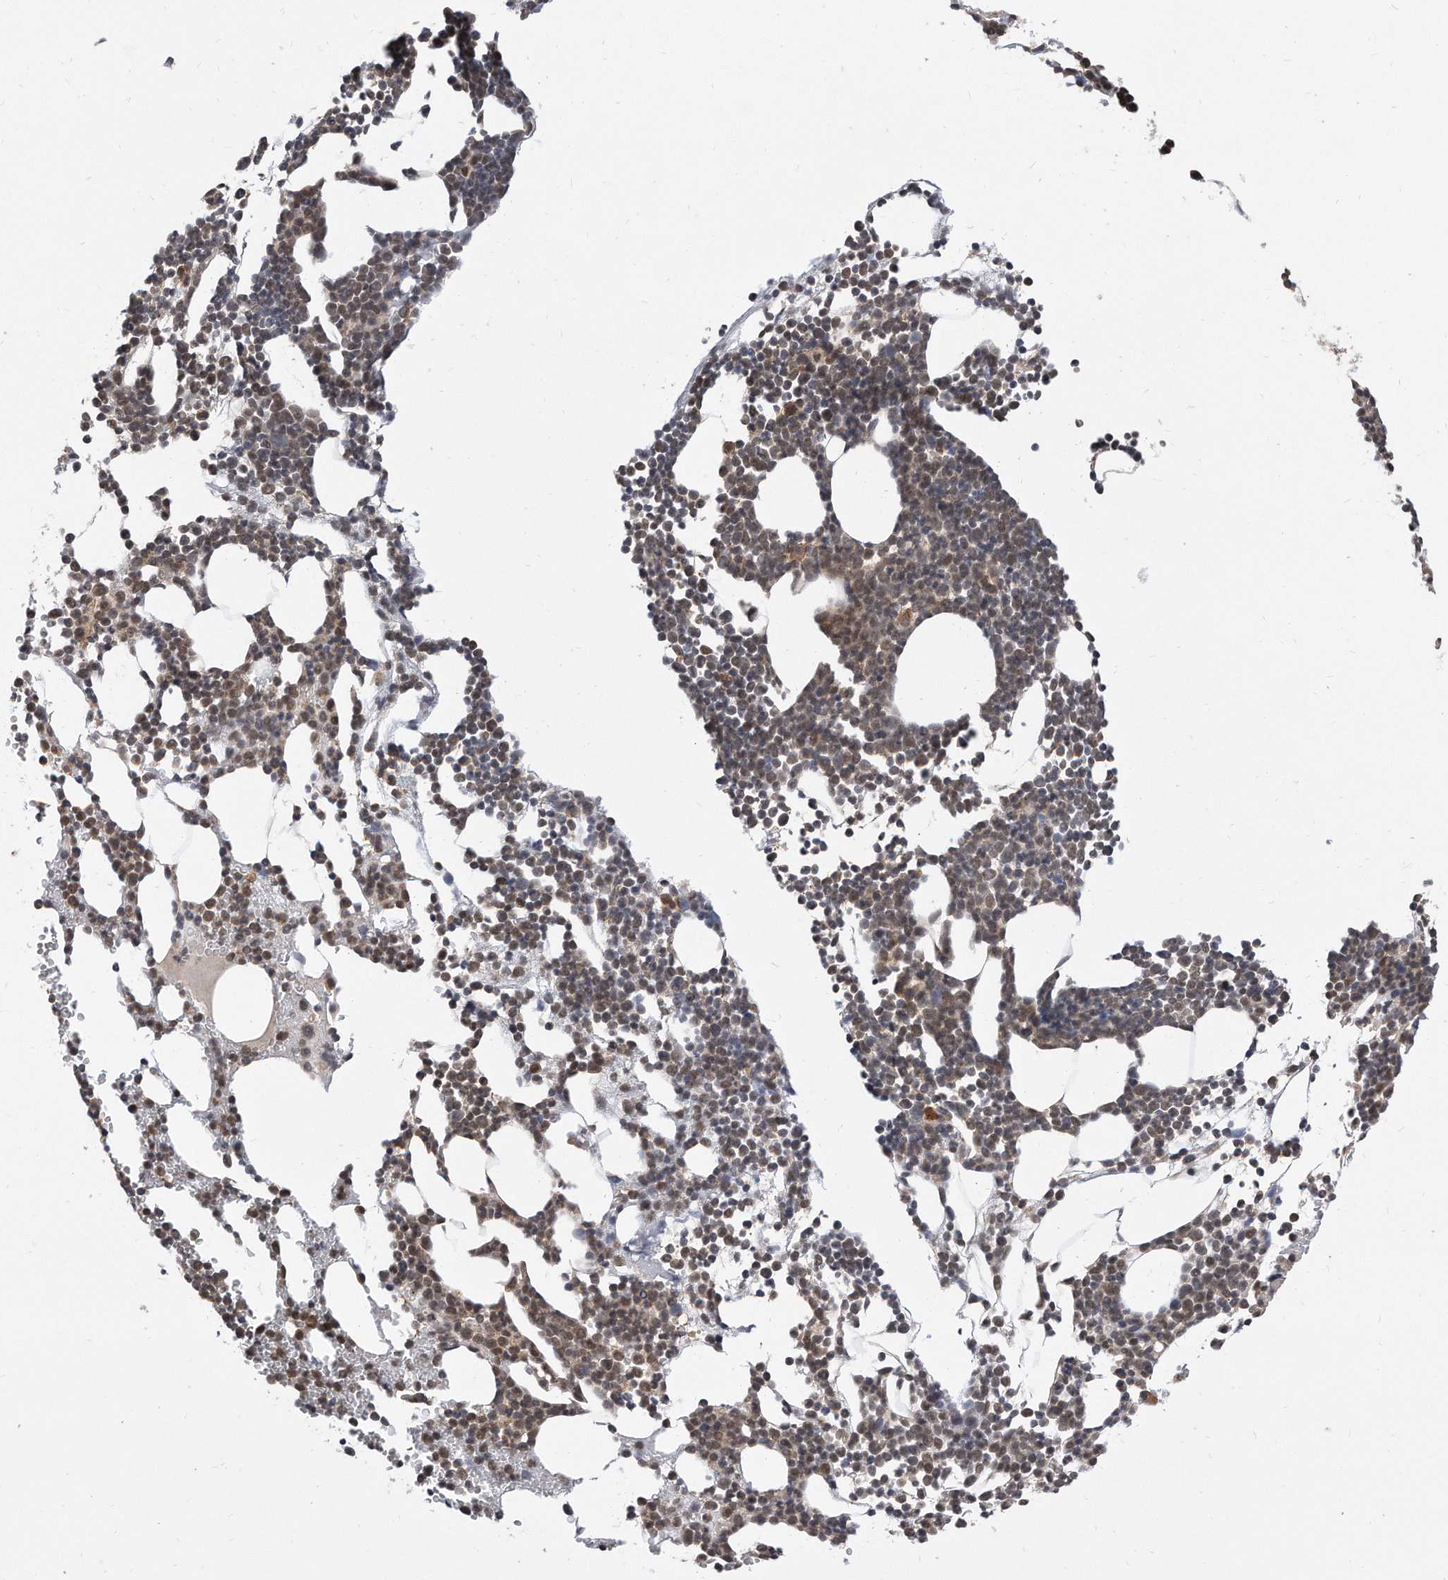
{"staining": {"intensity": "moderate", "quantity": "25%-75%", "location": "cytoplasmic/membranous,nuclear"}, "tissue": "bone marrow", "cell_type": "Hematopoietic cells", "image_type": "normal", "snomed": [{"axis": "morphology", "description": "Normal tissue, NOS"}, {"axis": "topography", "description": "Bone marrow"}], "caption": "Moderate cytoplasmic/membranous,nuclear positivity is seen in about 25%-75% of hematopoietic cells in benign bone marrow. Using DAB (3,3'-diaminobenzidine) (brown) and hematoxylin (blue) stains, captured at high magnification using brightfield microscopy.", "gene": "TCP1", "patient": {"sex": "female", "age": 67}}